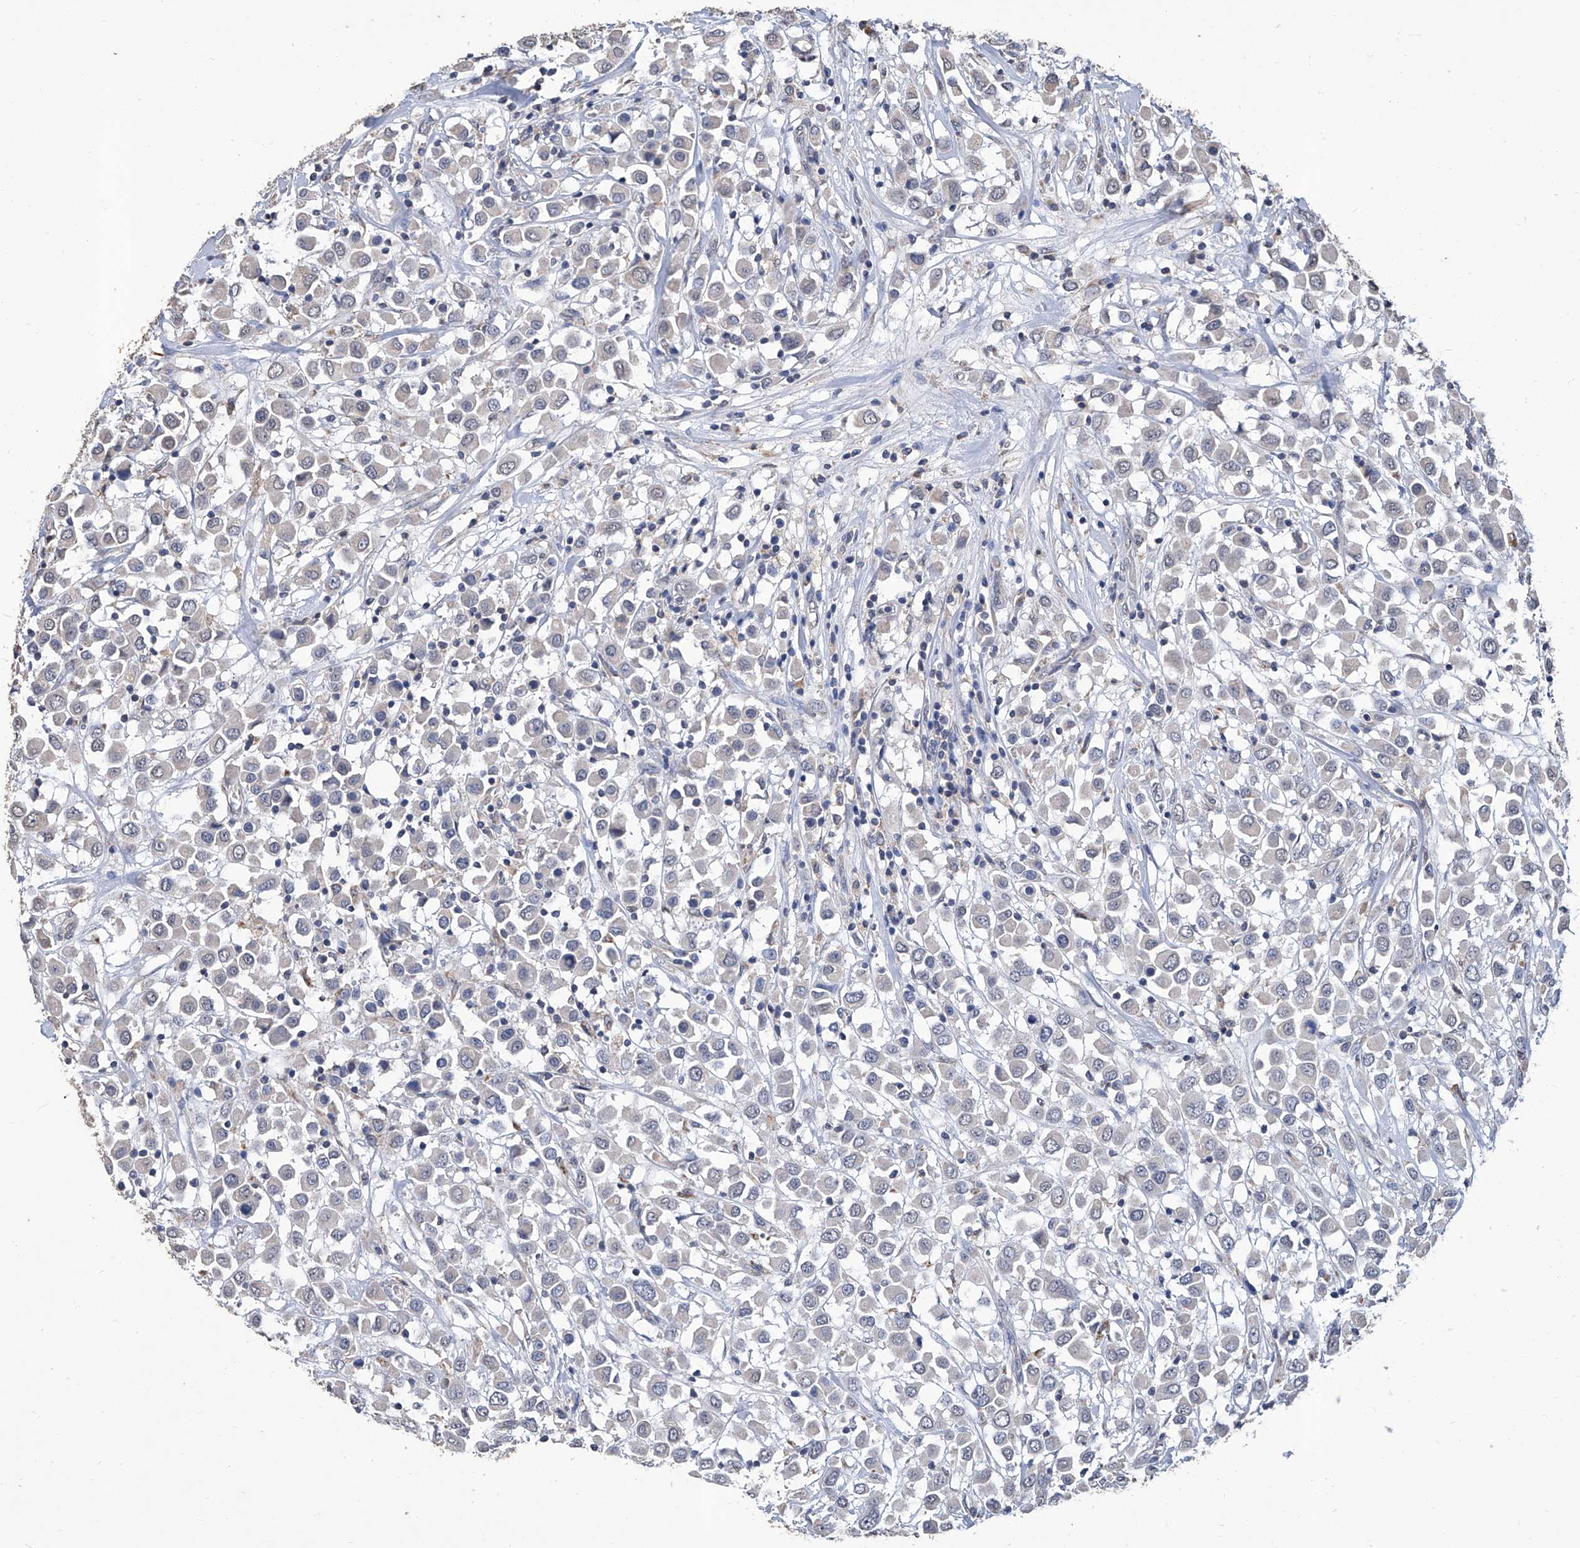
{"staining": {"intensity": "negative", "quantity": "none", "location": "none"}, "tissue": "breast cancer", "cell_type": "Tumor cells", "image_type": "cancer", "snomed": [{"axis": "morphology", "description": "Duct carcinoma"}, {"axis": "topography", "description": "Breast"}], "caption": "IHC histopathology image of neoplastic tissue: human breast cancer stained with DAB displays no significant protein expression in tumor cells.", "gene": "GPT", "patient": {"sex": "female", "age": 61}}